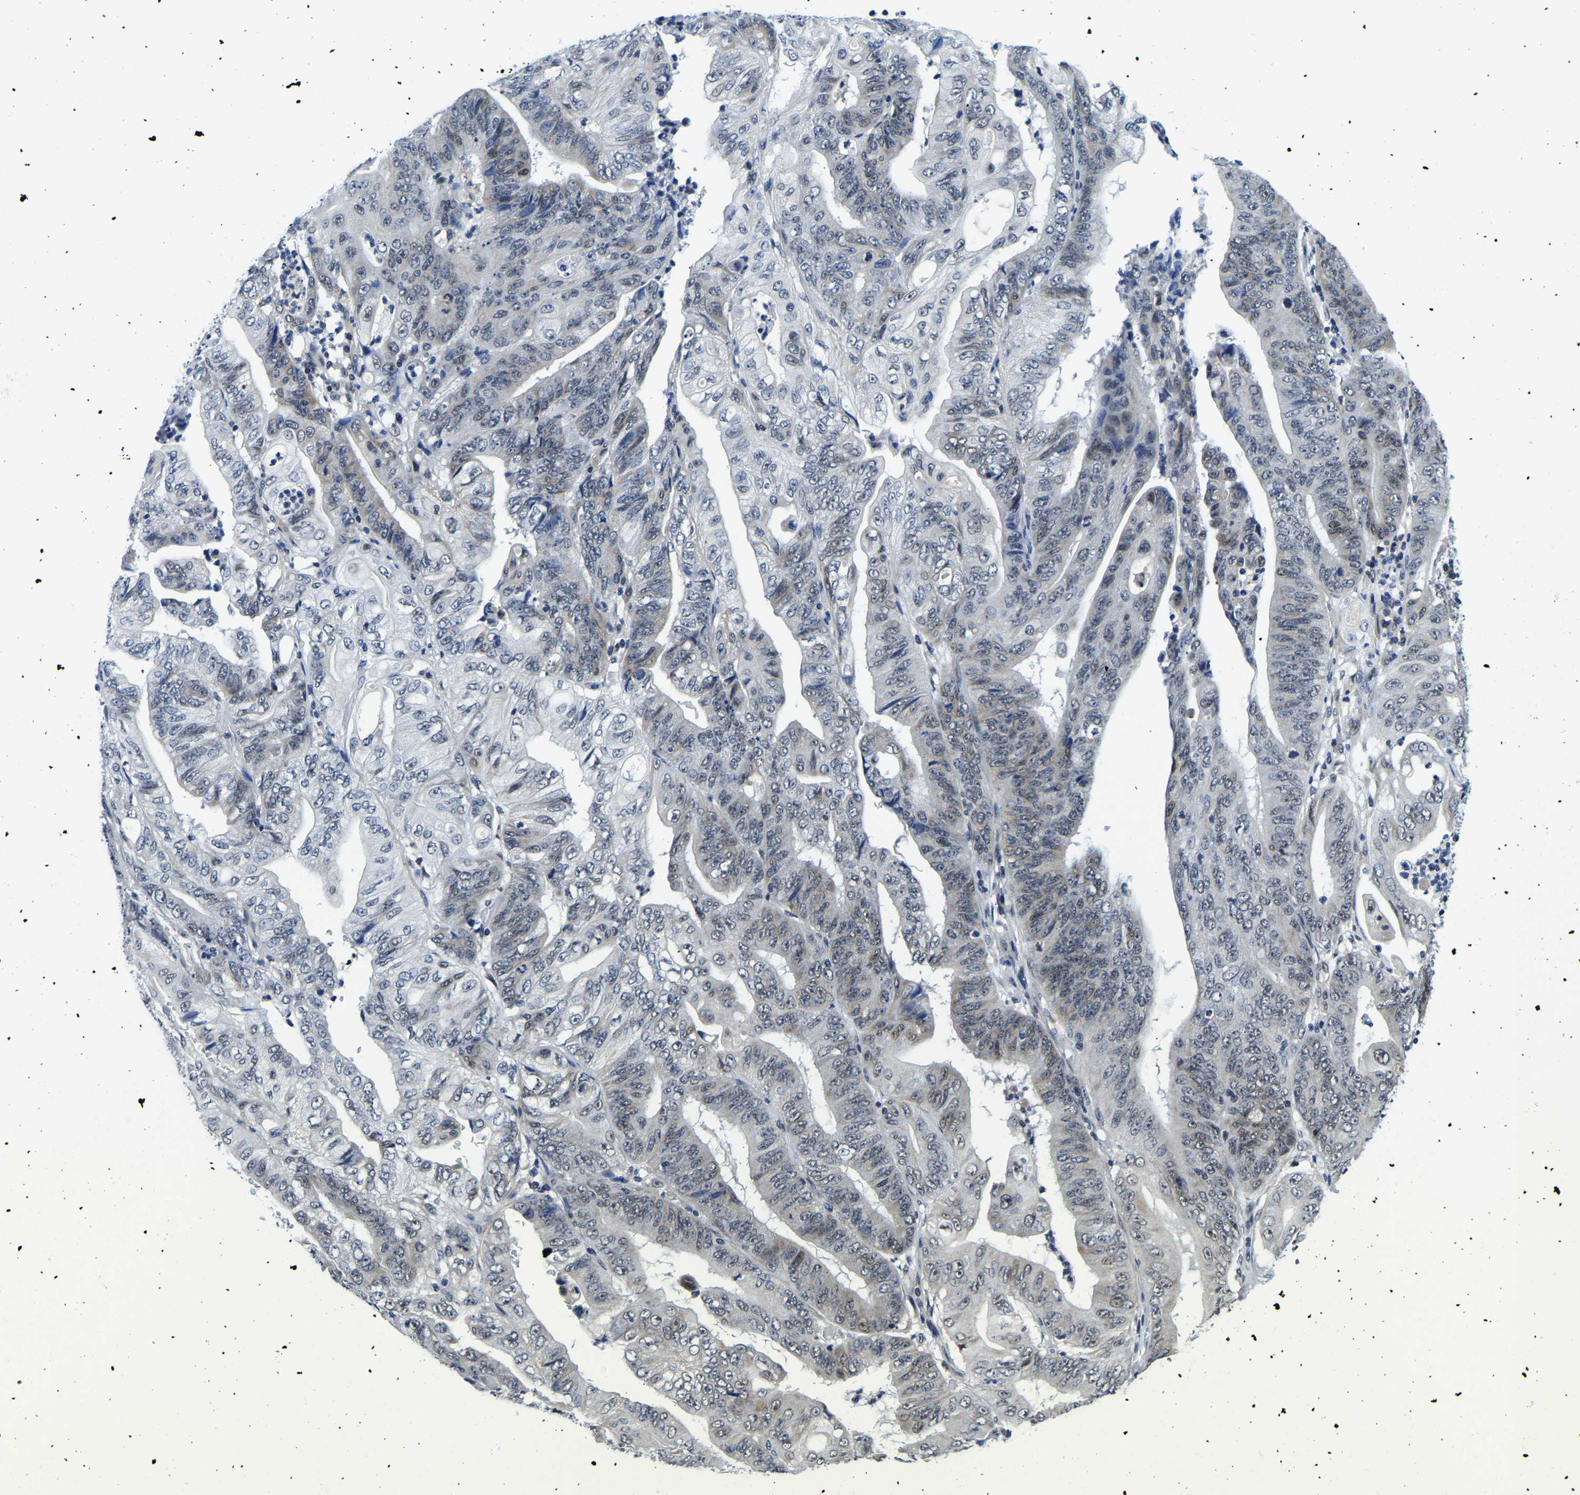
{"staining": {"intensity": "weak", "quantity": "<25%", "location": "nuclear"}, "tissue": "stomach cancer", "cell_type": "Tumor cells", "image_type": "cancer", "snomed": [{"axis": "morphology", "description": "Adenocarcinoma, NOS"}, {"axis": "topography", "description": "Stomach"}], "caption": "An immunohistochemistry (IHC) micrograph of adenocarcinoma (stomach) is shown. There is no staining in tumor cells of adenocarcinoma (stomach). The staining is performed using DAB brown chromogen with nuclei counter-stained in using hematoxylin.", "gene": "POLDIP3", "patient": {"sex": "female", "age": 73}}